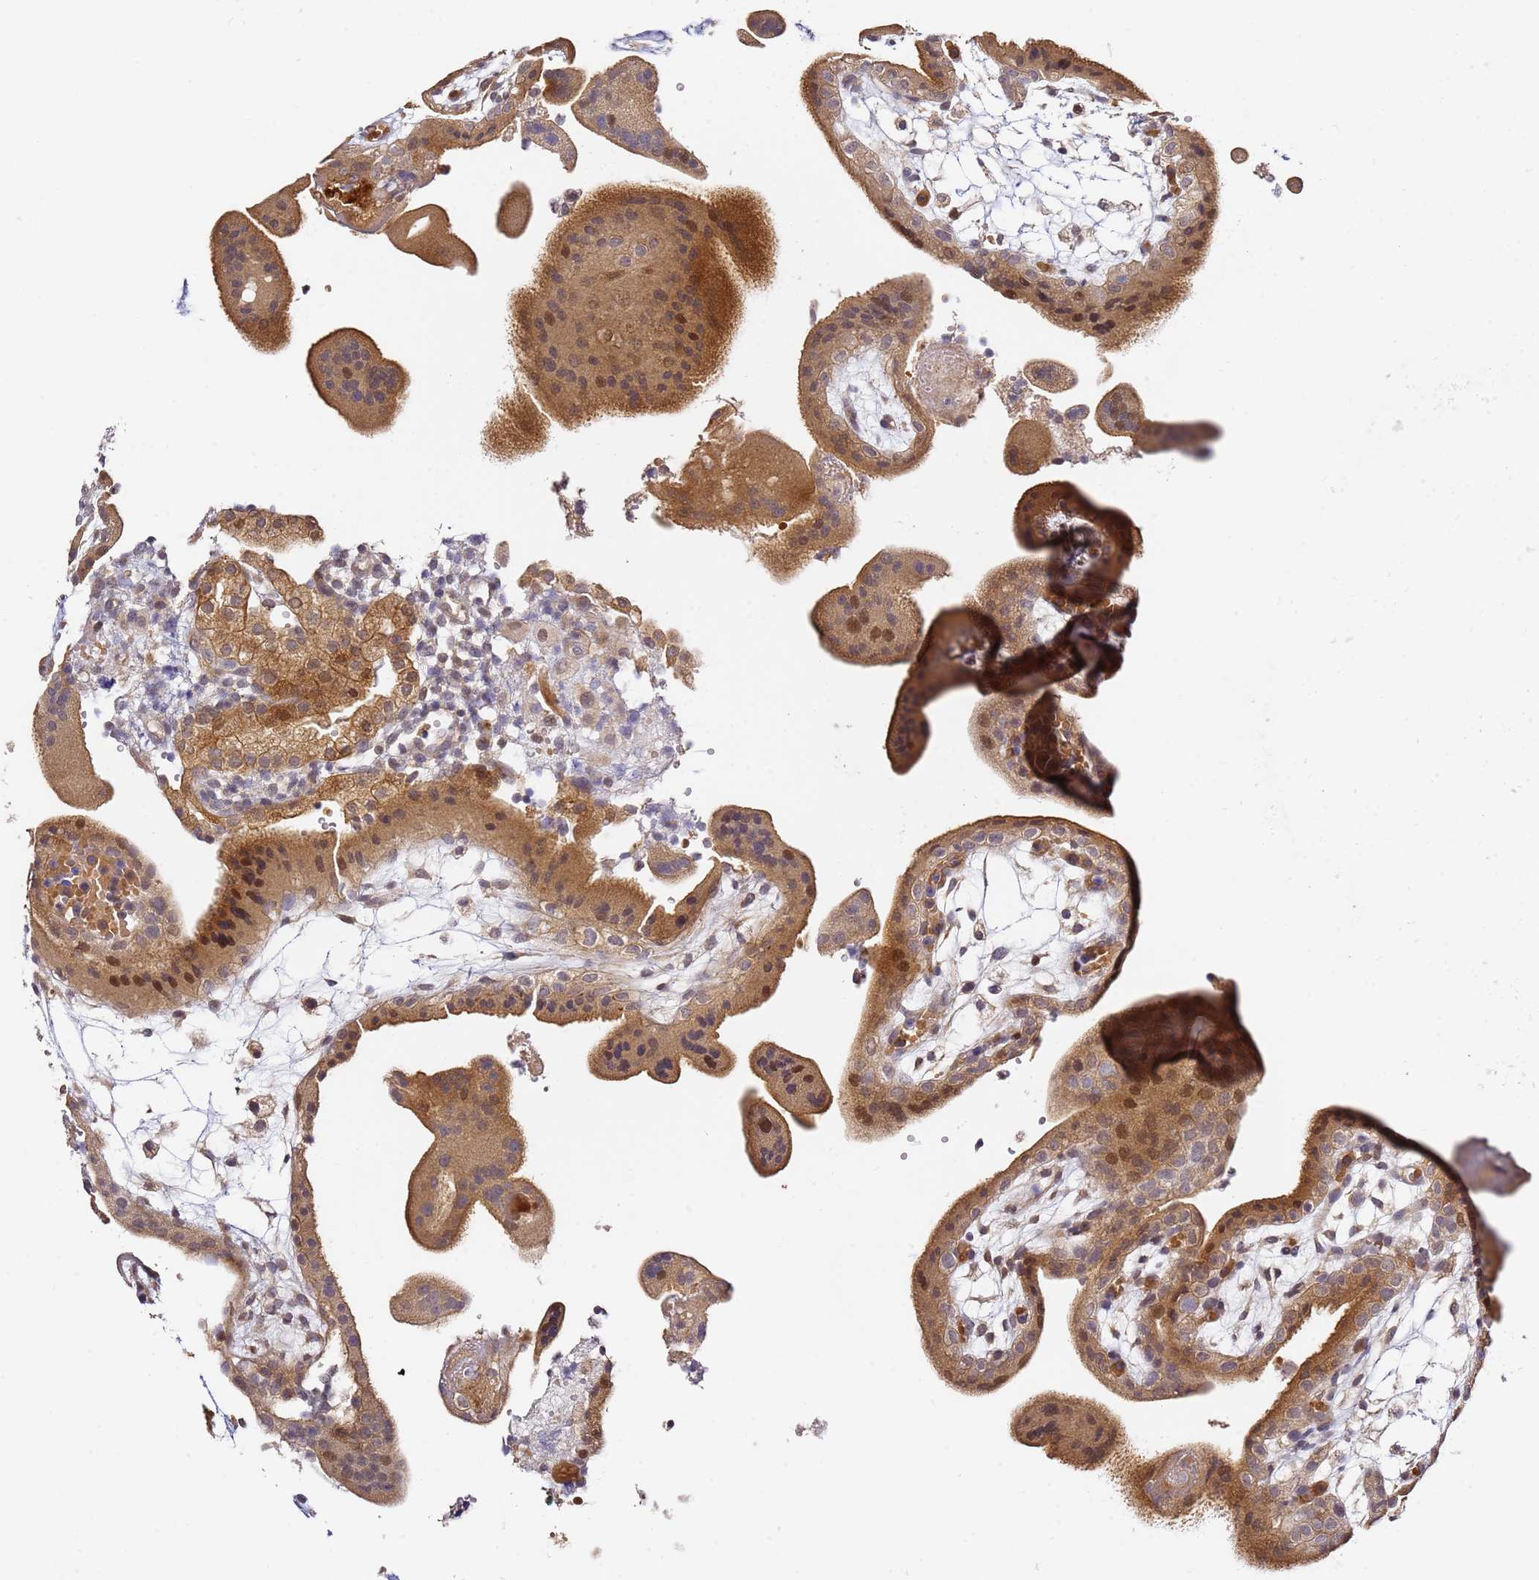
{"staining": {"intensity": "moderate", "quantity": "<25%", "location": "cytoplasmic/membranous"}, "tissue": "placenta", "cell_type": "Decidual cells", "image_type": "normal", "snomed": [{"axis": "morphology", "description": "Normal tissue, NOS"}, {"axis": "topography", "description": "Placenta"}], "caption": "Immunohistochemistry (IHC) of unremarkable placenta displays low levels of moderate cytoplasmic/membranous positivity in approximately <25% of decidual cells. (DAB IHC, brown staining for protein, blue staining for nuclei).", "gene": "OSBPL2", "patient": {"sex": "female", "age": 18}}